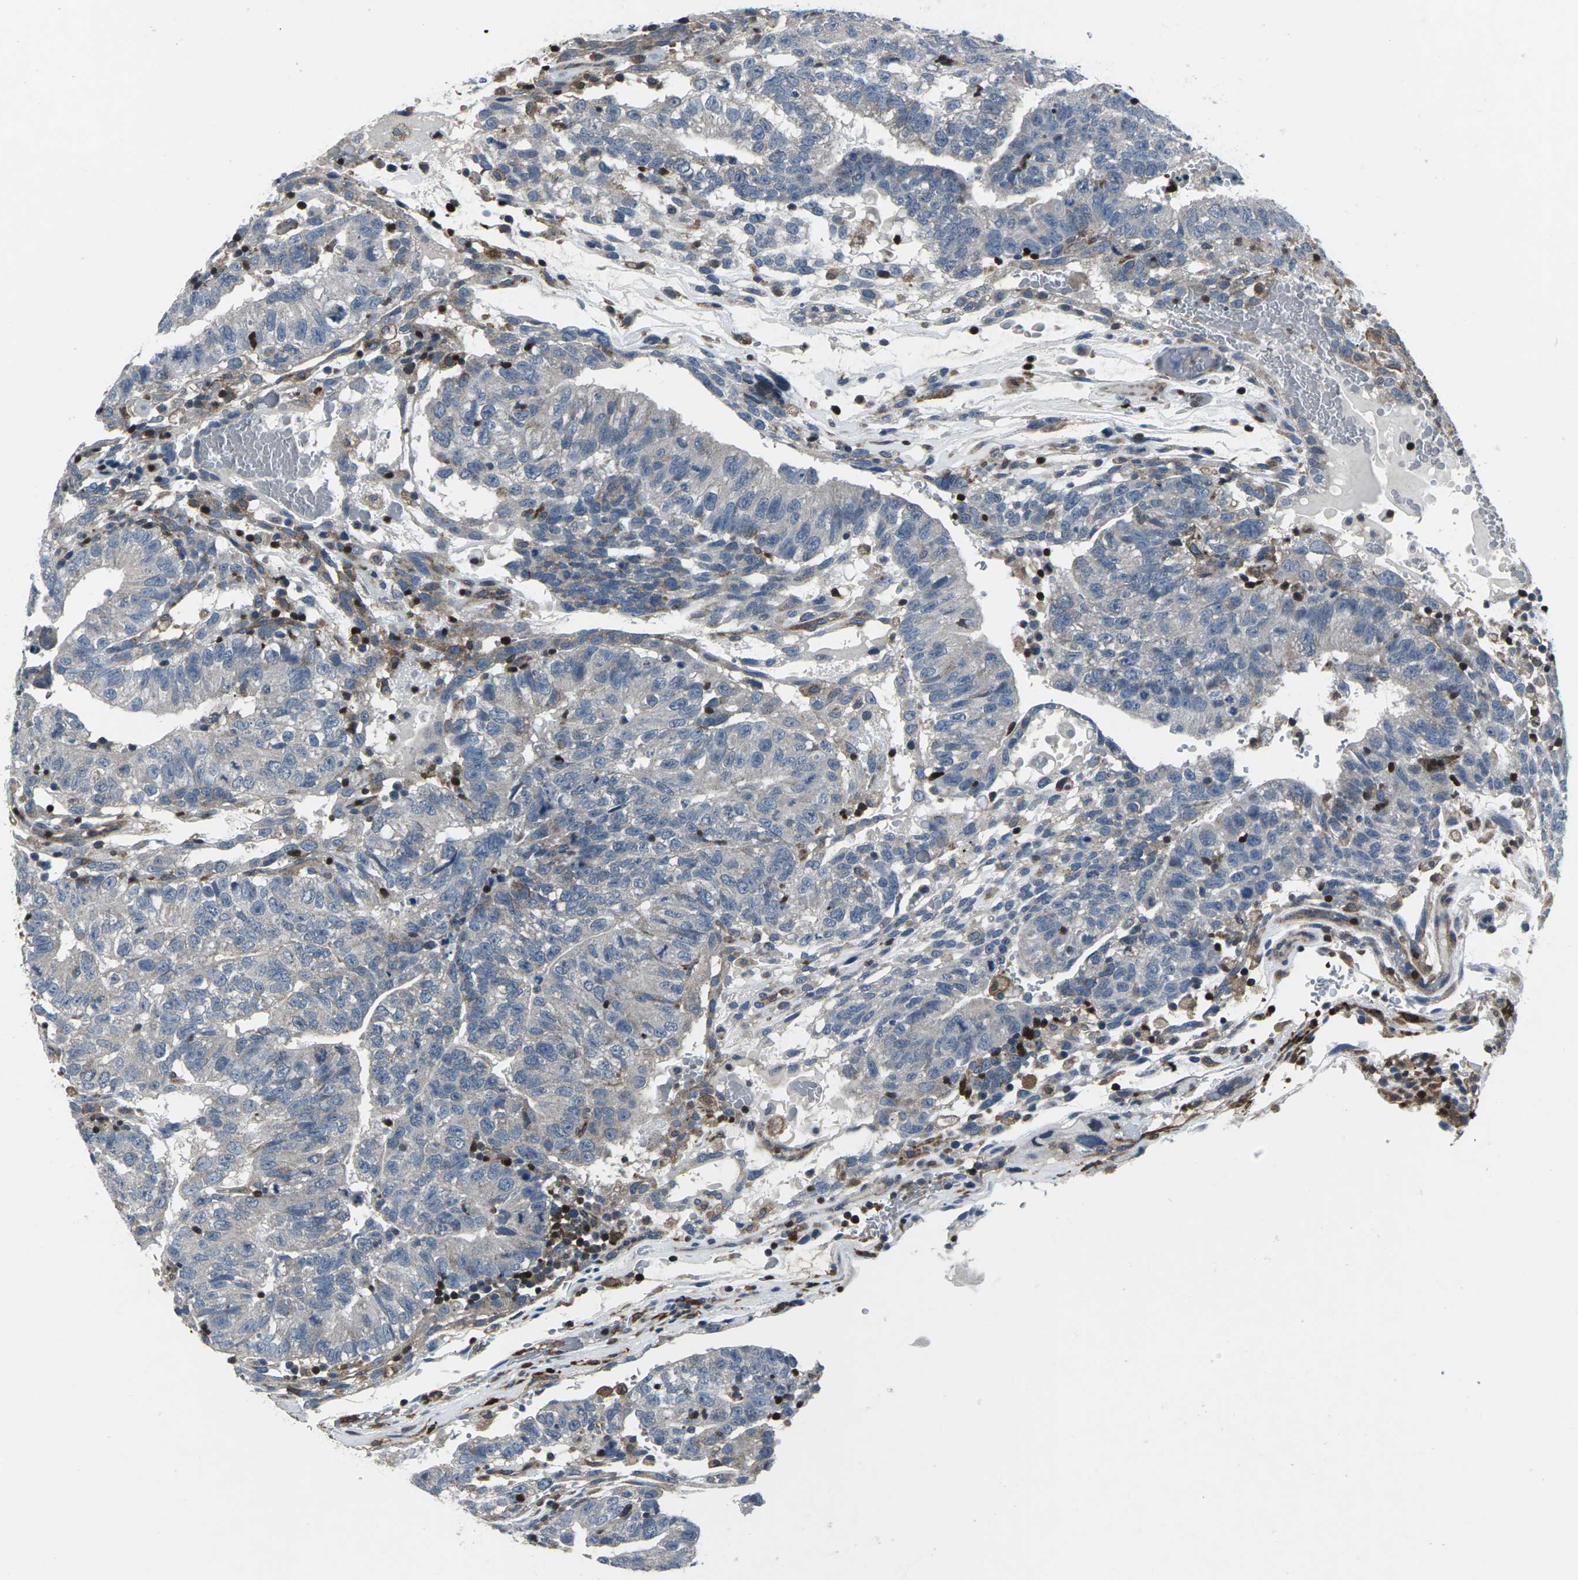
{"staining": {"intensity": "moderate", "quantity": "<25%", "location": "cytoplasmic/membranous"}, "tissue": "testis cancer", "cell_type": "Tumor cells", "image_type": "cancer", "snomed": [{"axis": "morphology", "description": "Seminoma, NOS"}, {"axis": "morphology", "description": "Carcinoma, Embryonal, NOS"}, {"axis": "topography", "description": "Testis"}], "caption": "This histopathology image reveals immunohistochemistry (IHC) staining of testis cancer, with low moderate cytoplasmic/membranous positivity in approximately <25% of tumor cells.", "gene": "STAT4", "patient": {"sex": "male", "age": 52}}